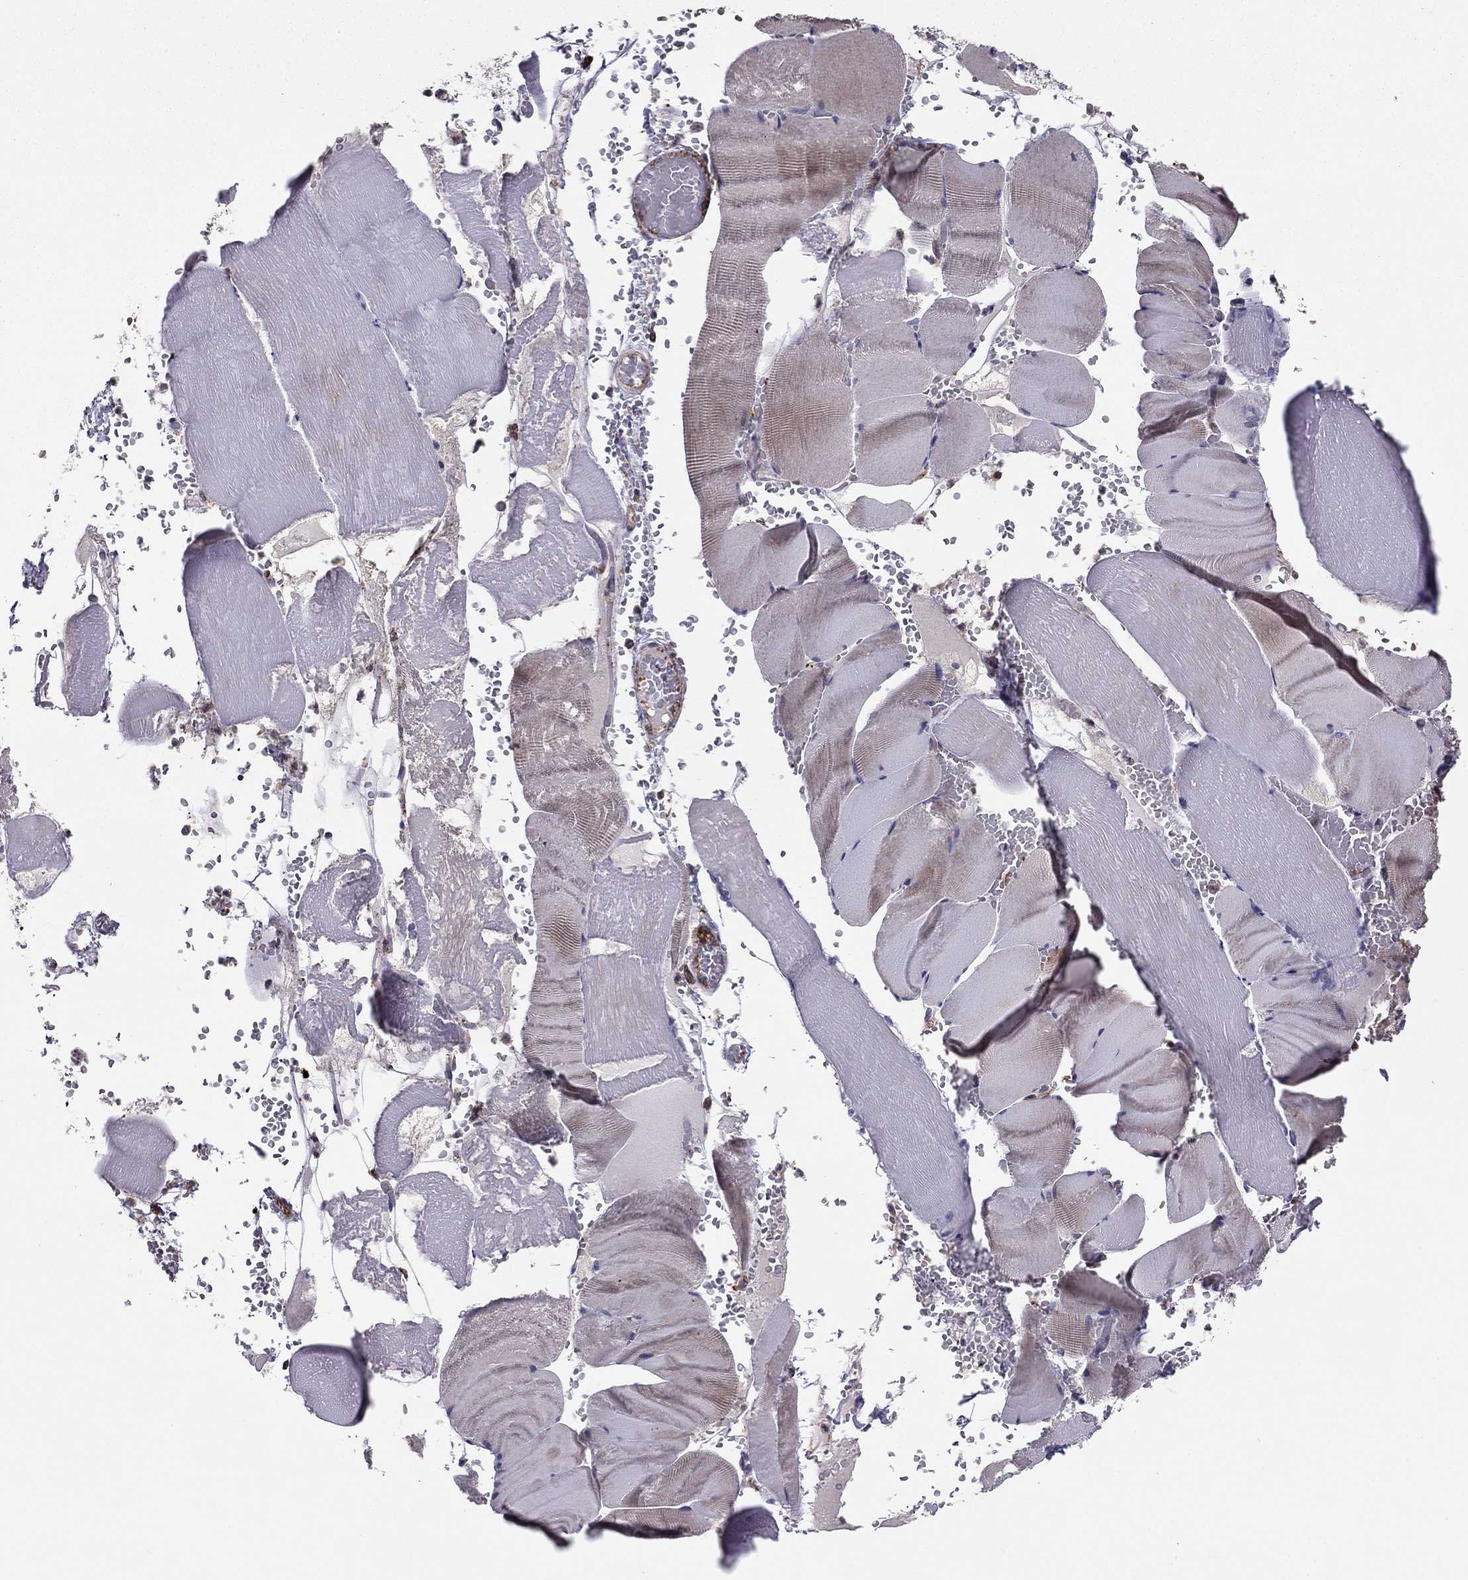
{"staining": {"intensity": "negative", "quantity": "none", "location": "none"}, "tissue": "skeletal muscle", "cell_type": "Myocytes", "image_type": "normal", "snomed": [{"axis": "morphology", "description": "Normal tissue, NOS"}, {"axis": "topography", "description": "Skeletal muscle"}], "caption": "An immunohistochemistry (IHC) micrograph of unremarkable skeletal muscle is shown. There is no staining in myocytes of skeletal muscle. (Stains: DAB IHC with hematoxylin counter stain, Microscopy: brightfield microscopy at high magnification).", "gene": "ALG6", "patient": {"sex": "male", "age": 56}}